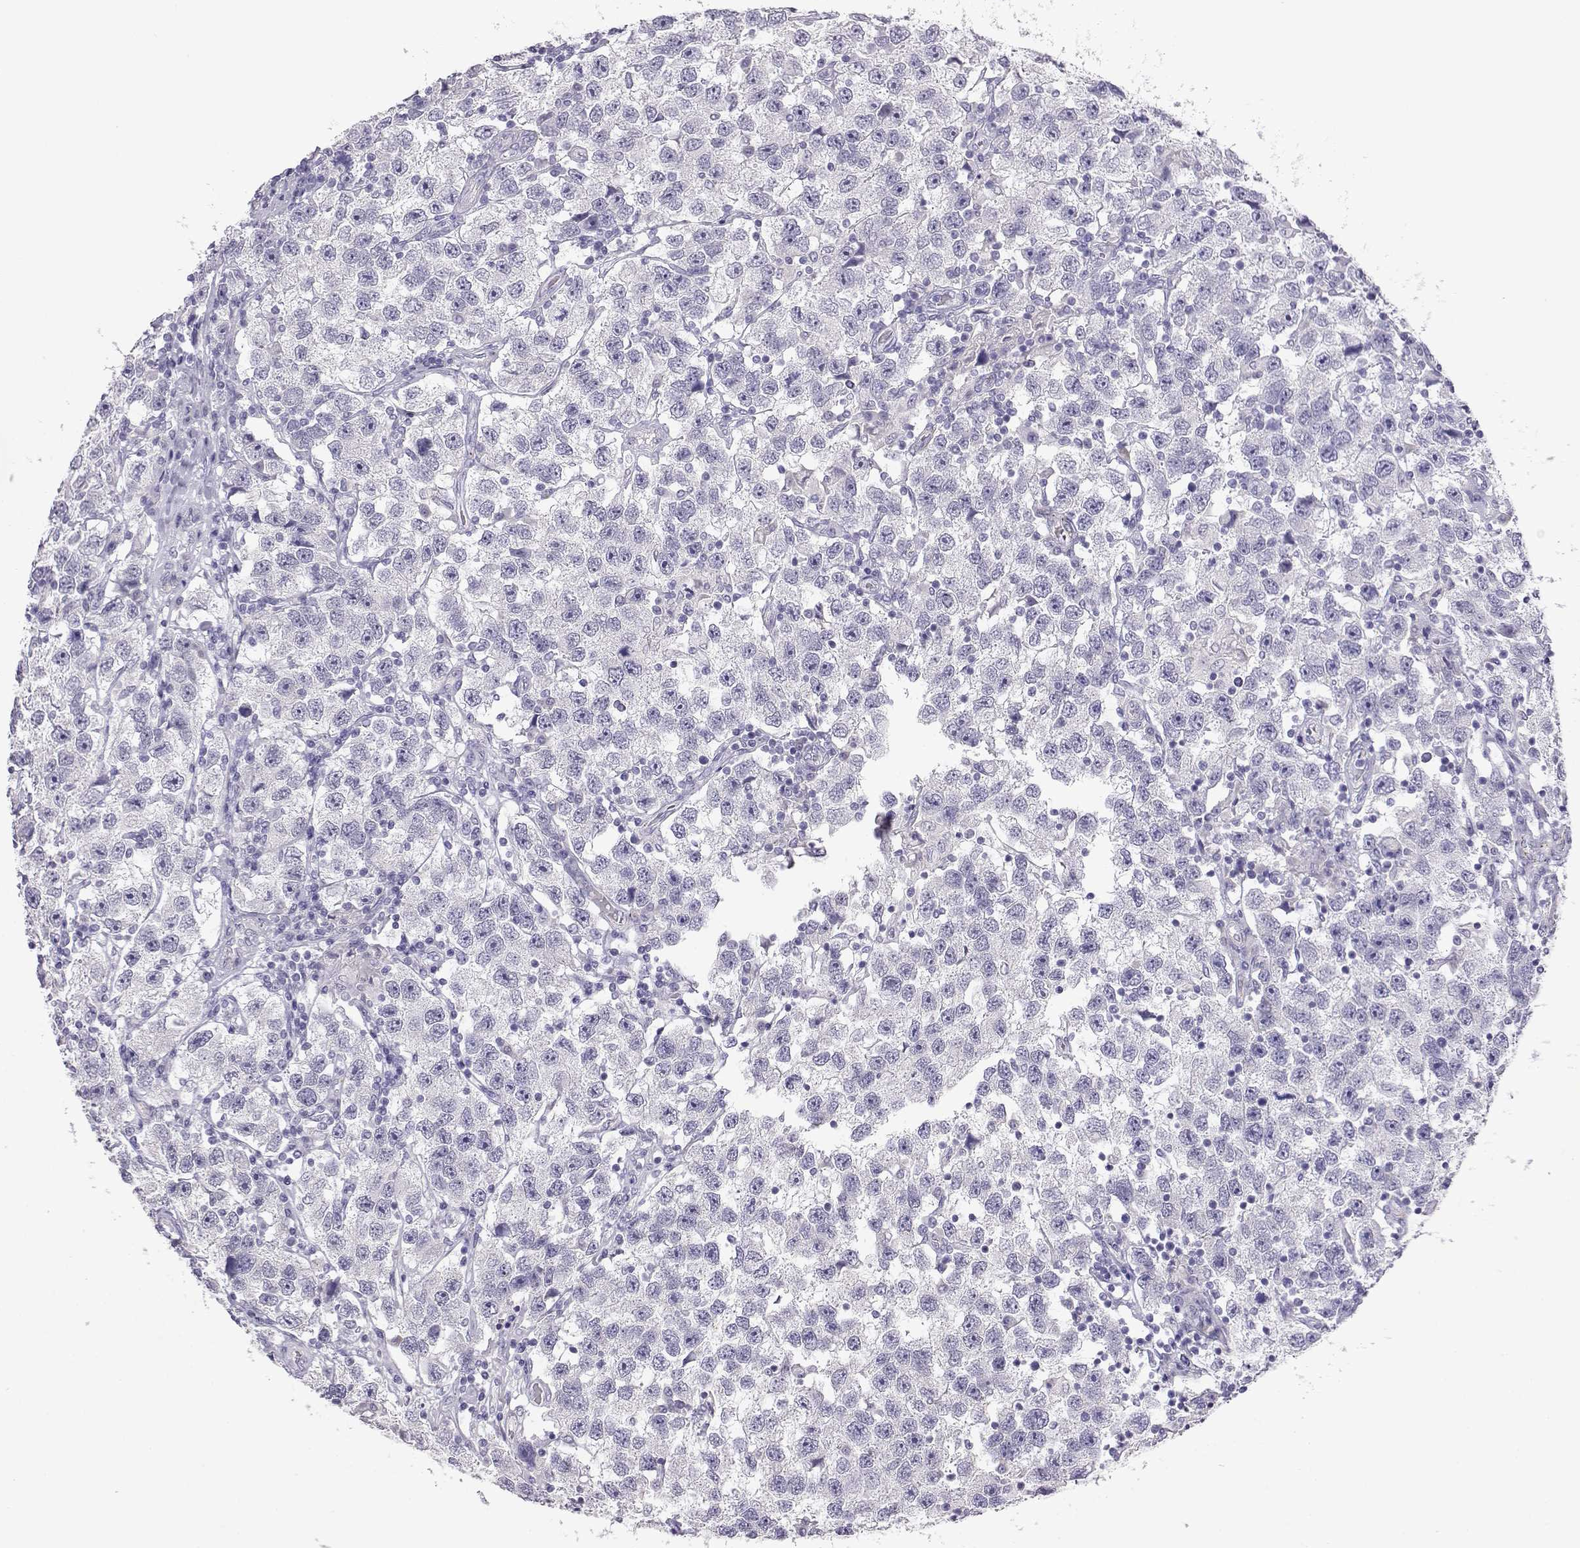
{"staining": {"intensity": "negative", "quantity": "none", "location": "none"}, "tissue": "testis cancer", "cell_type": "Tumor cells", "image_type": "cancer", "snomed": [{"axis": "morphology", "description": "Seminoma, NOS"}, {"axis": "topography", "description": "Testis"}], "caption": "This is an IHC image of human testis cancer (seminoma). There is no positivity in tumor cells.", "gene": "ENDOU", "patient": {"sex": "male", "age": 26}}